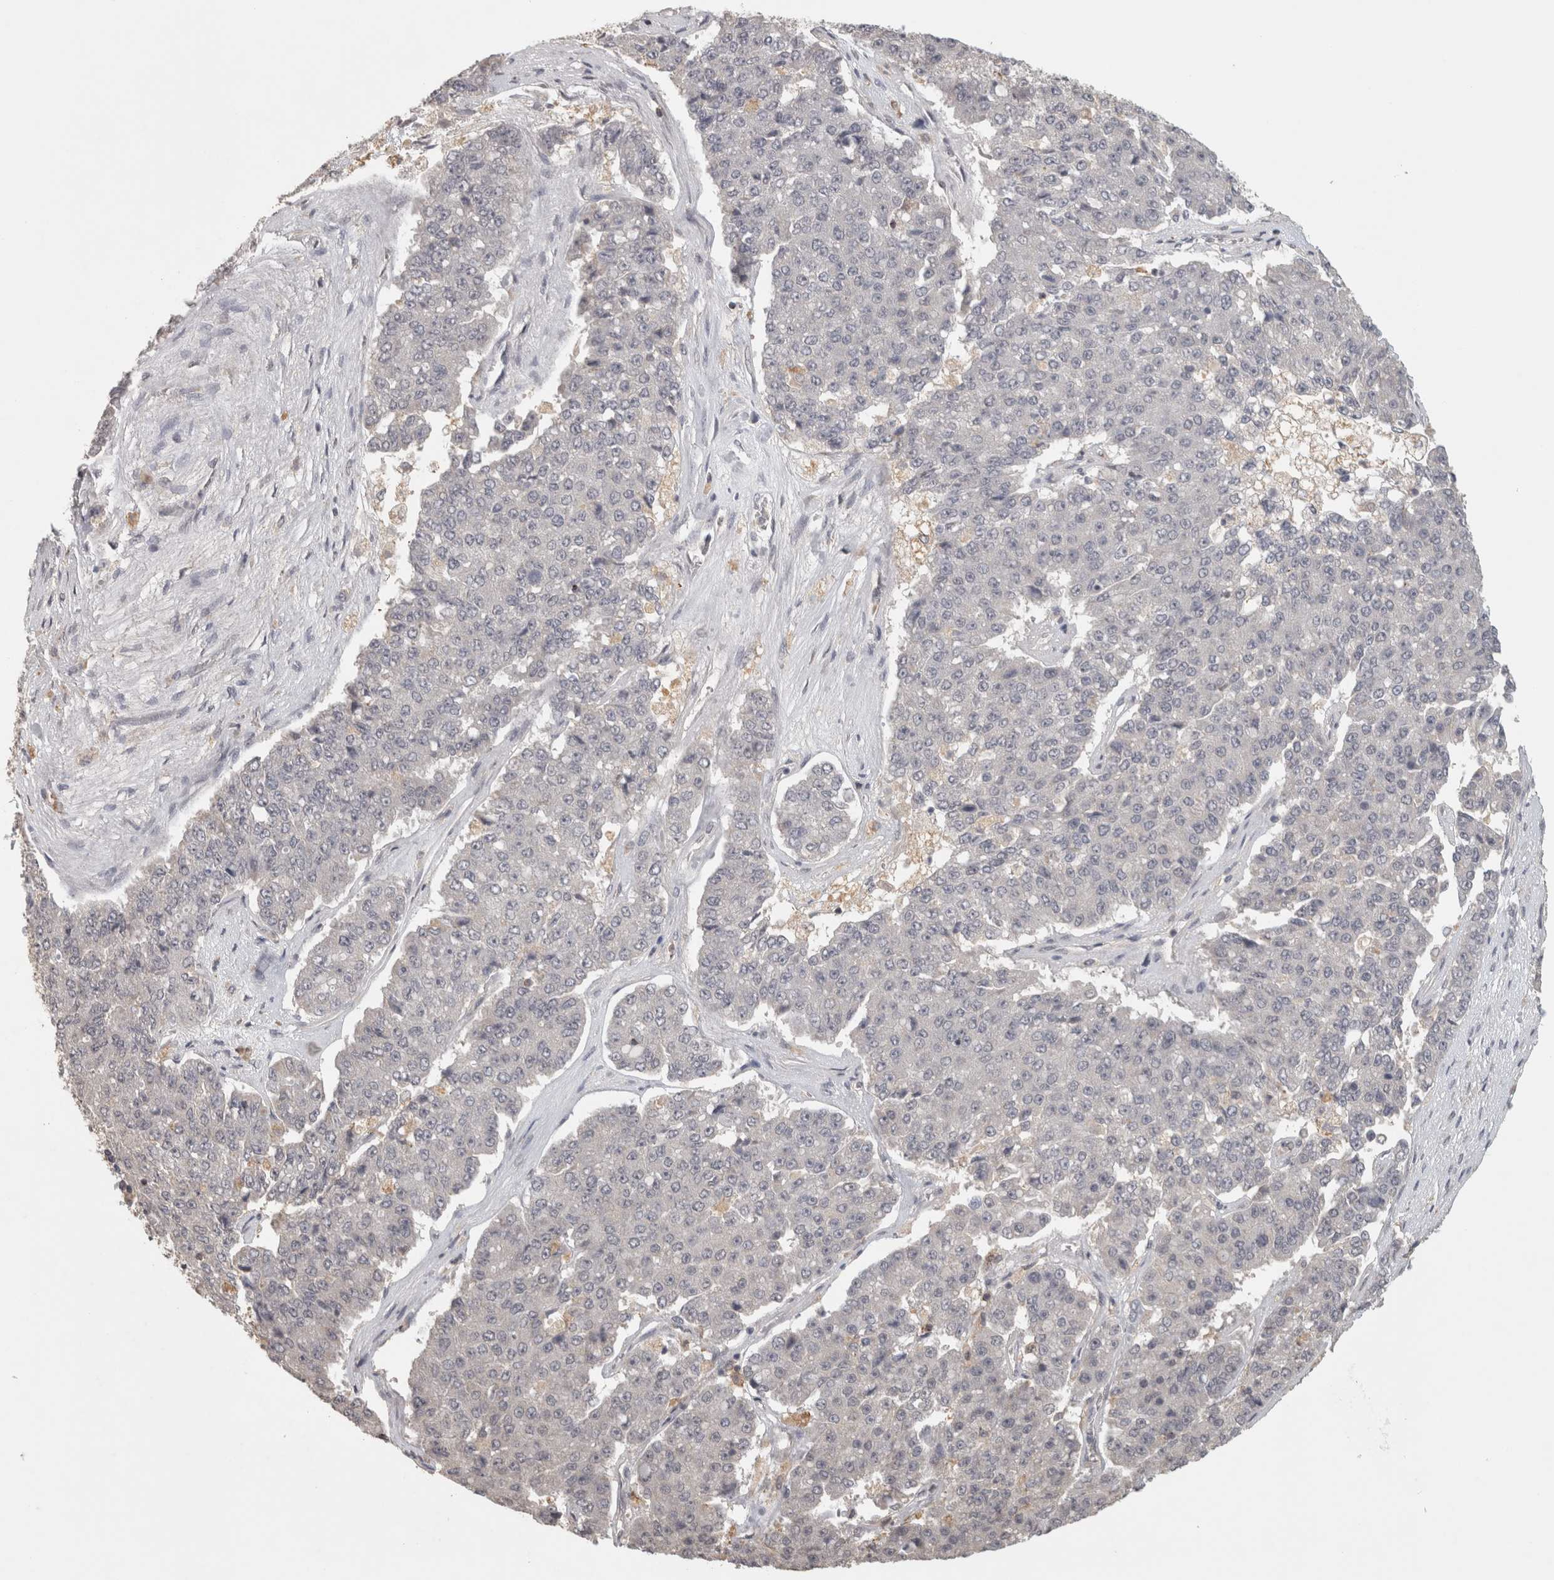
{"staining": {"intensity": "negative", "quantity": "none", "location": "none"}, "tissue": "pancreatic cancer", "cell_type": "Tumor cells", "image_type": "cancer", "snomed": [{"axis": "morphology", "description": "Adenocarcinoma, NOS"}, {"axis": "topography", "description": "Pancreas"}], "caption": "Pancreatic cancer was stained to show a protein in brown. There is no significant expression in tumor cells.", "gene": "HAVCR2", "patient": {"sex": "male", "age": 50}}